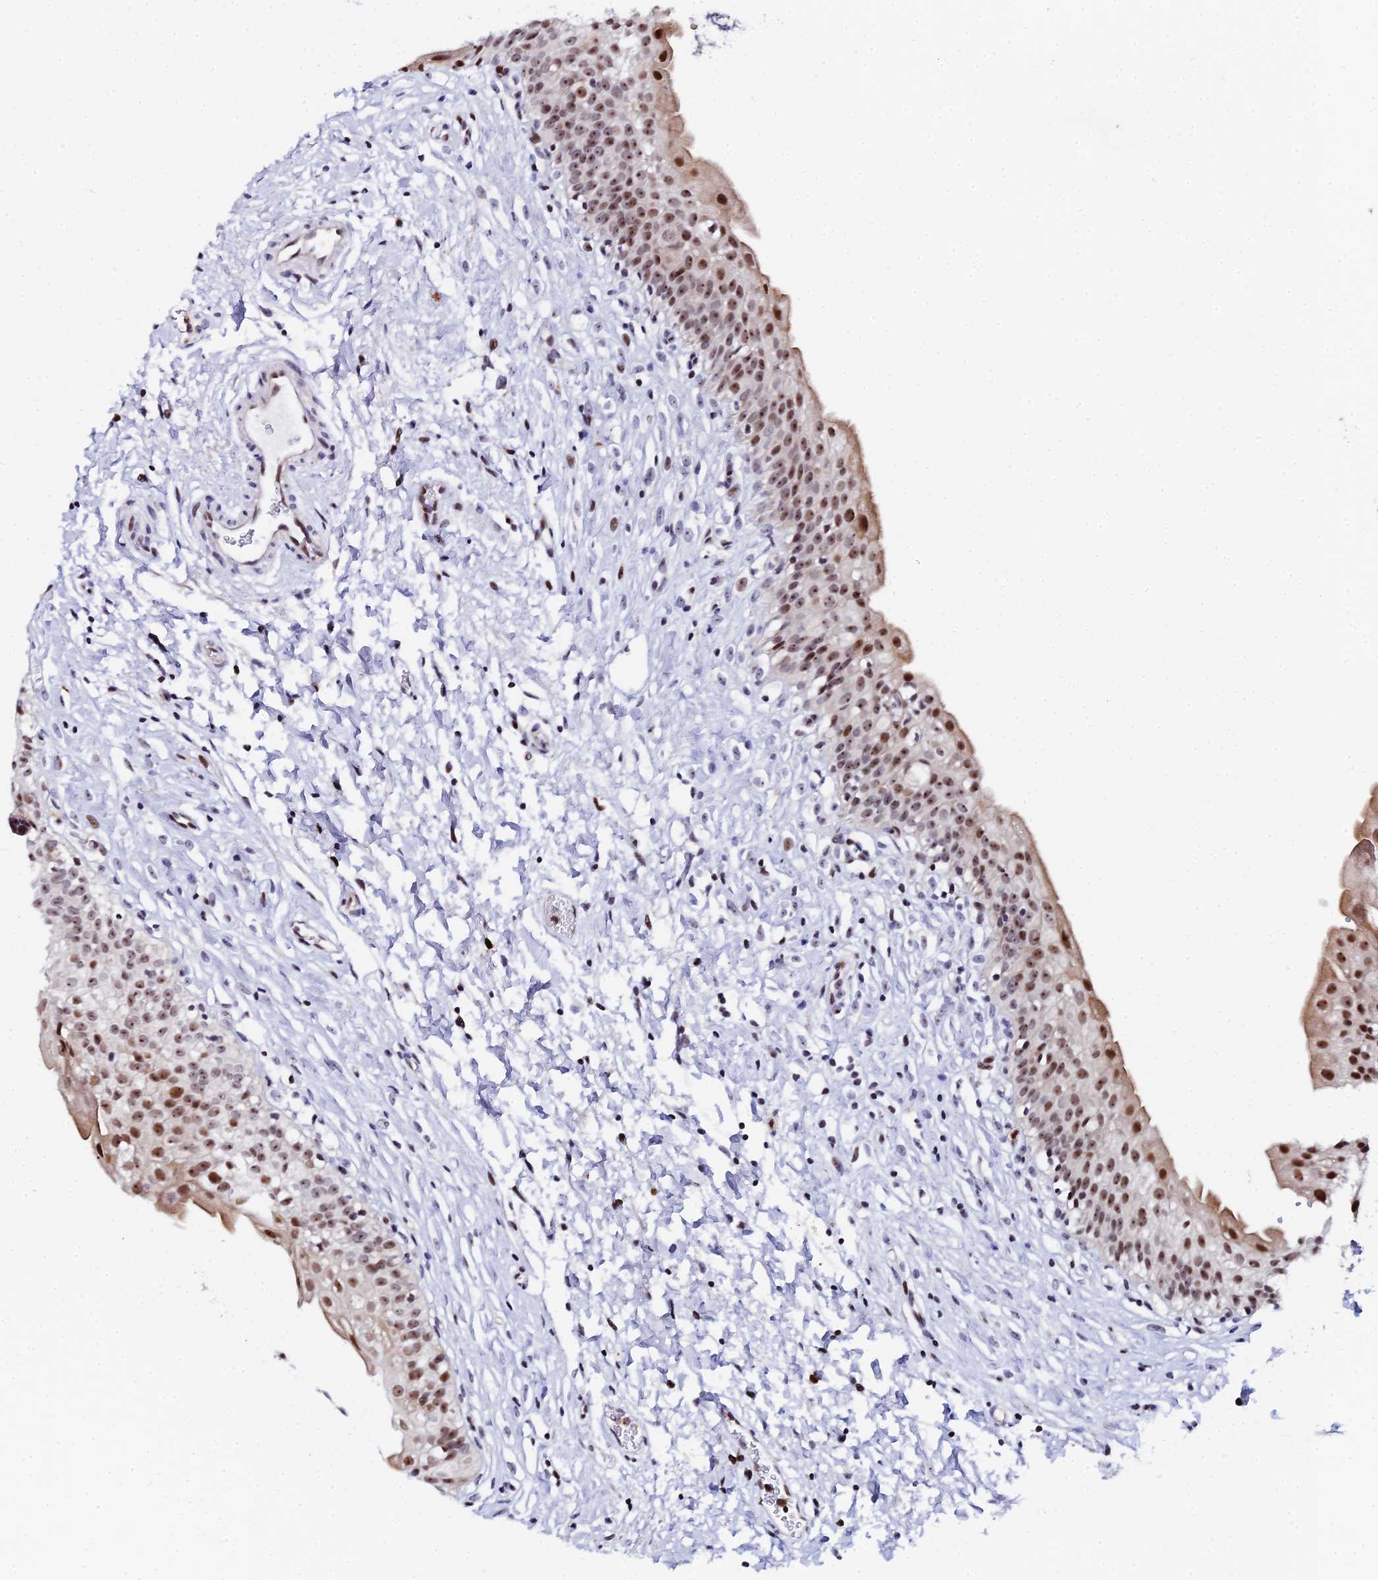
{"staining": {"intensity": "moderate", "quantity": ">75%", "location": "nuclear"}, "tissue": "urinary bladder", "cell_type": "Urothelial cells", "image_type": "normal", "snomed": [{"axis": "morphology", "description": "Normal tissue, NOS"}, {"axis": "topography", "description": "Urinary bladder"}], "caption": "Protein staining displays moderate nuclear positivity in about >75% of urothelial cells in normal urinary bladder. Nuclei are stained in blue.", "gene": "TIFA", "patient": {"sex": "male", "age": 51}}